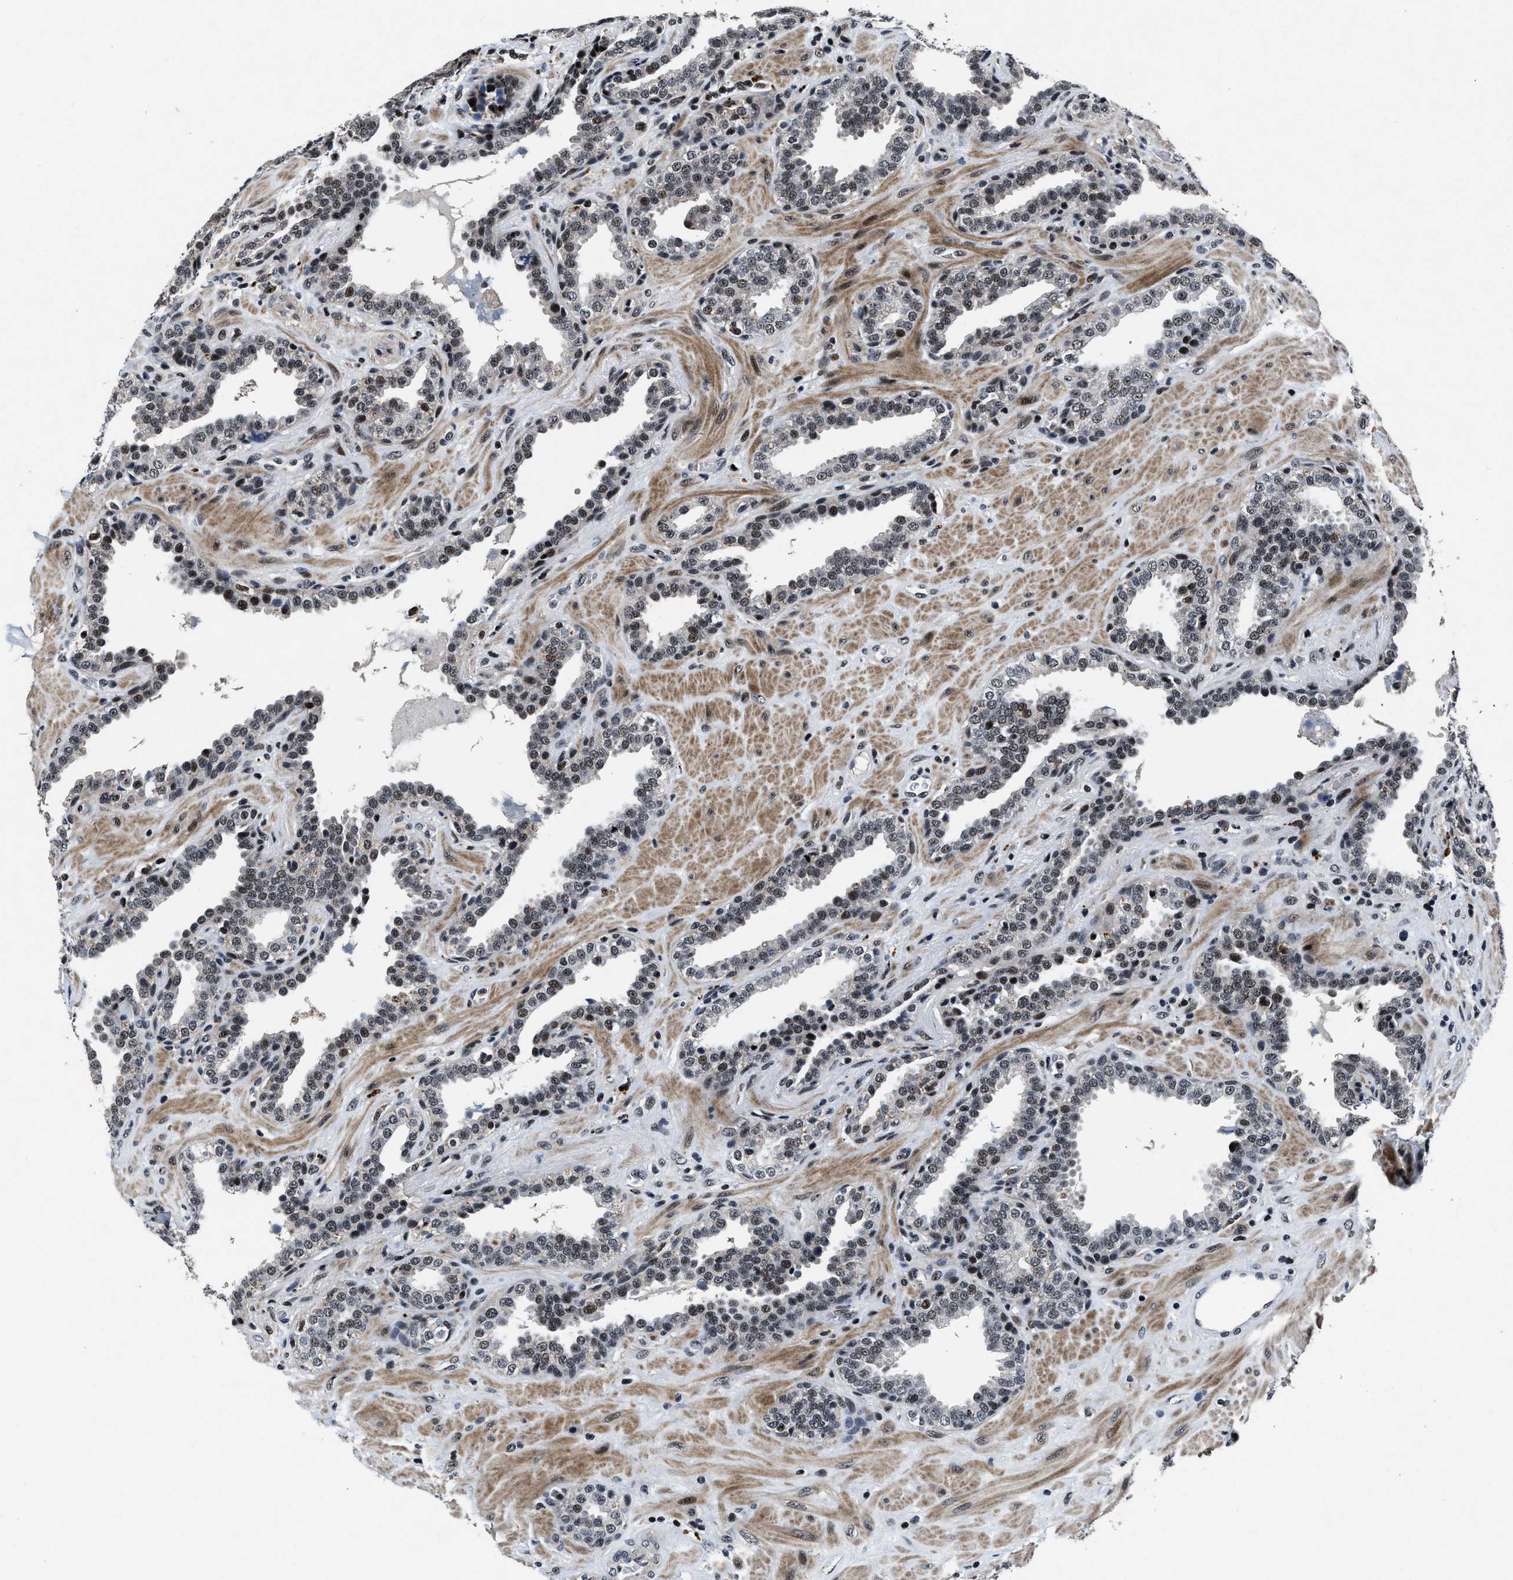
{"staining": {"intensity": "moderate", "quantity": "25%-75%", "location": "nuclear"}, "tissue": "prostate", "cell_type": "Glandular cells", "image_type": "normal", "snomed": [{"axis": "morphology", "description": "Normal tissue, NOS"}, {"axis": "topography", "description": "Prostate"}], "caption": "Protein expression by immunohistochemistry demonstrates moderate nuclear positivity in approximately 25%-75% of glandular cells in unremarkable prostate. (DAB = brown stain, brightfield microscopy at high magnification).", "gene": "ZNF233", "patient": {"sex": "male", "age": 51}}